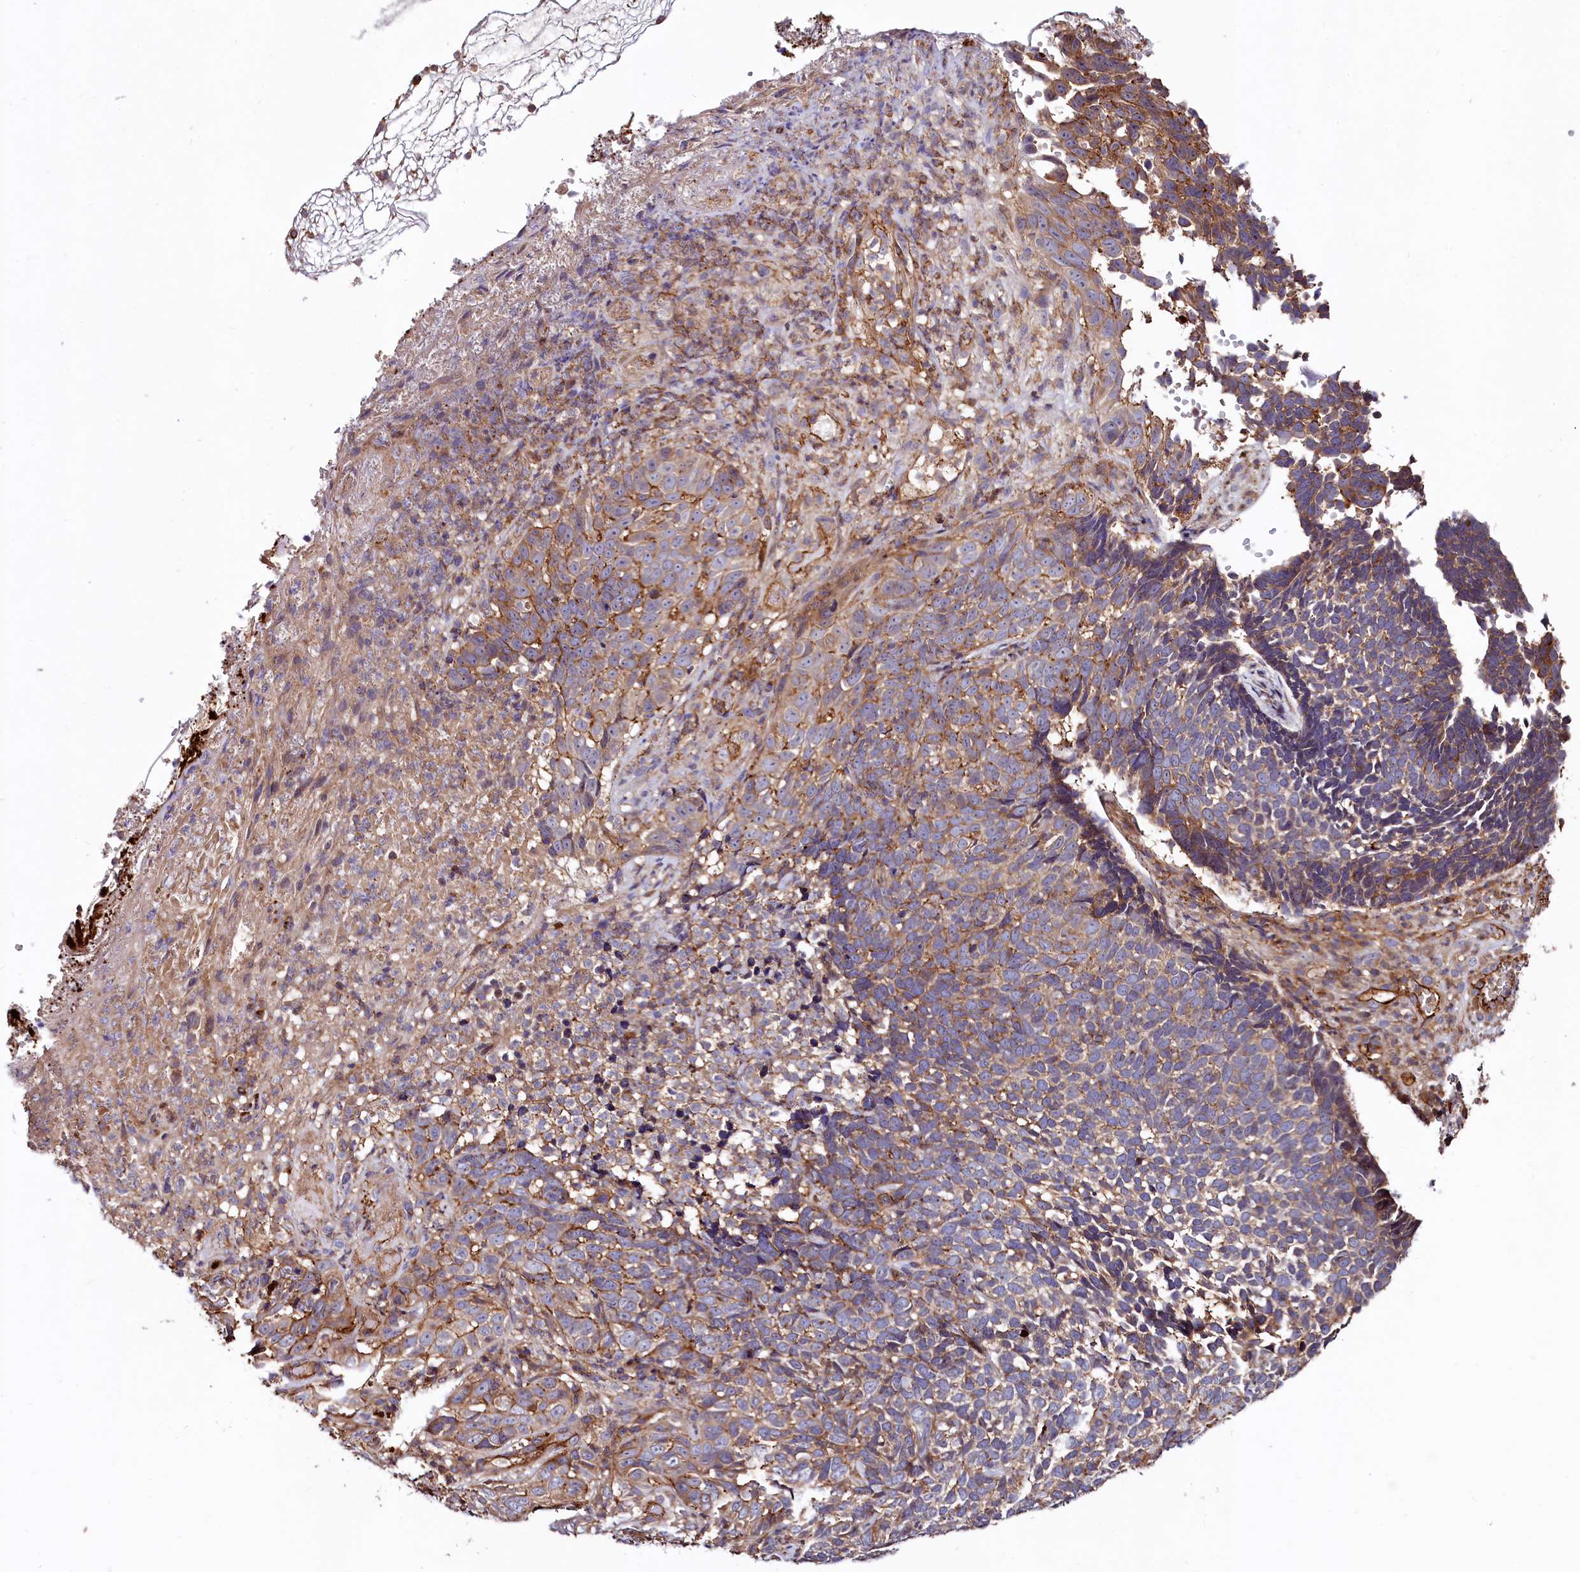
{"staining": {"intensity": "moderate", "quantity": "<25%", "location": "cytoplasmic/membranous"}, "tissue": "skin cancer", "cell_type": "Tumor cells", "image_type": "cancer", "snomed": [{"axis": "morphology", "description": "Basal cell carcinoma"}, {"axis": "topography", "description": "Skin"}], "caption": "Tumor cells display low levels of moderate cytoplasmic/membranous staining in about <25% of cells in basal cell carcinoma (skin).", "gene": "KLHDC4", "patient": {"sex": "female", "age": 84}}